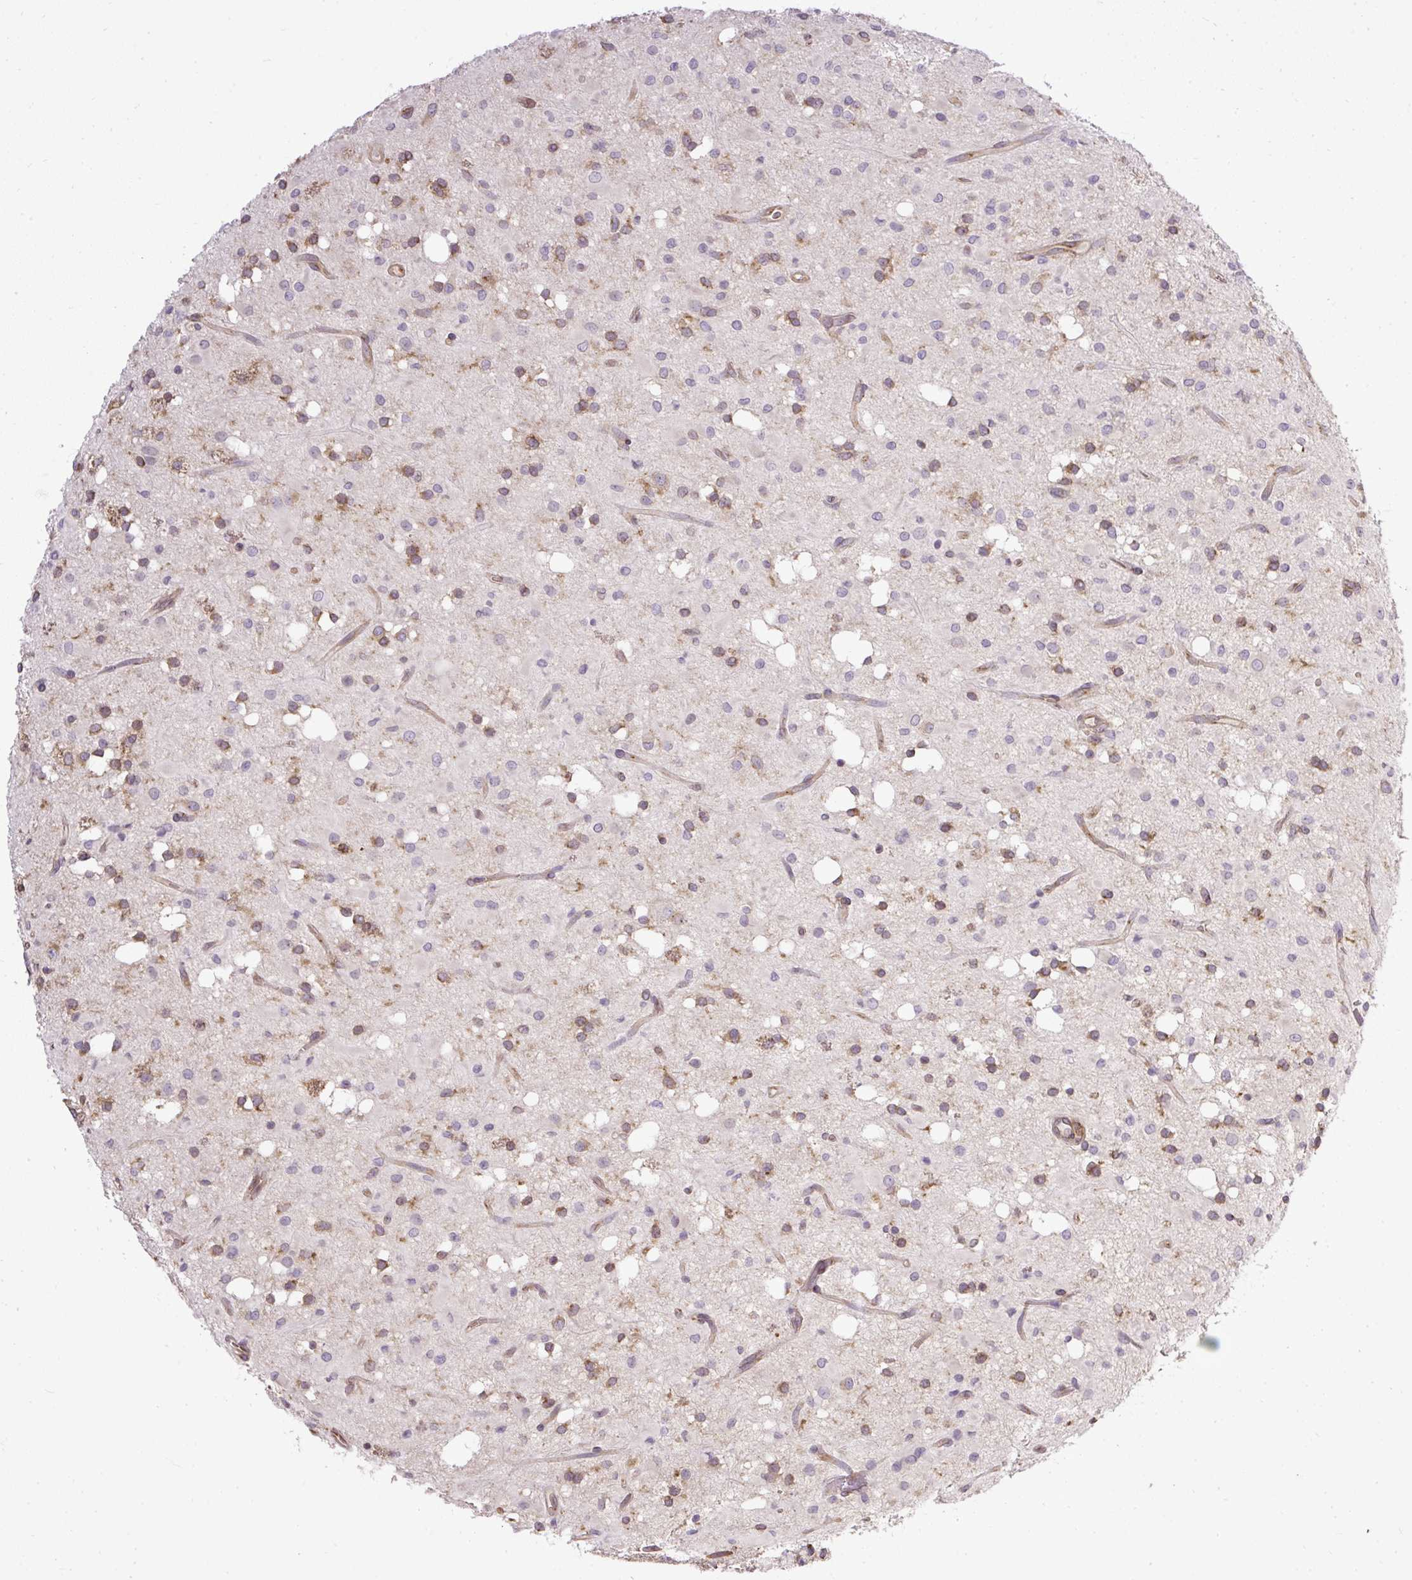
{"staining": {"intensity": "moderate", "quantity": "<25%", "location": "cytoplasmic/membranous"}, "tissue": "glioma", "cell_type": "Tumor cells", "image_type": "cancer", "snomed": [{"axis": "morphology", "description": "Glioma, malignant, Low grade"}, {"axis": "topography", "description": "Brain"}], "caption": "A photomicrograph showing moderate cytoplasmic/membranous expression in about <25% of tumor cells in glioma, as visualized by brown immunohistochemical staining.", "gene": "SMC4", "patient": {"sex": "female", "age": 33}}